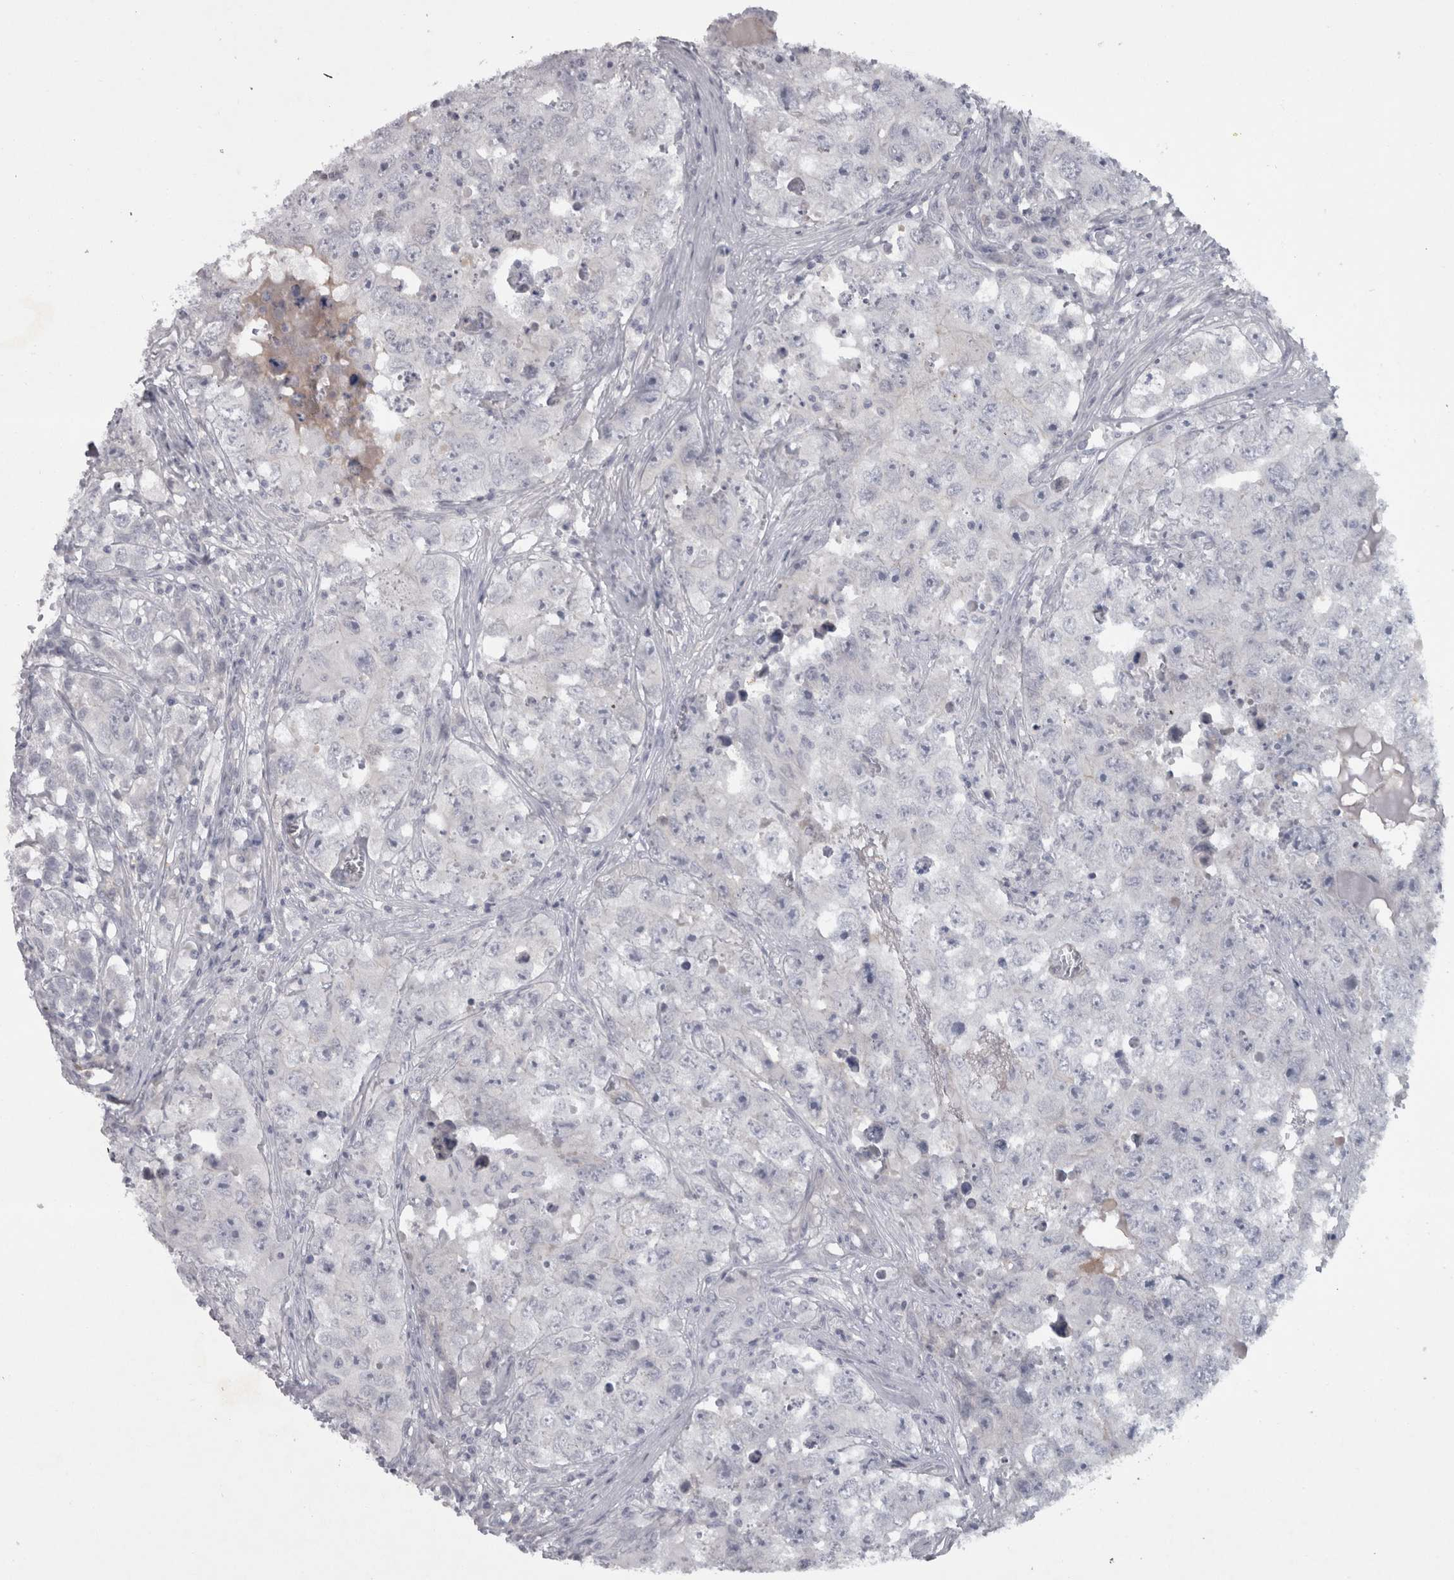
{"staining": {"intensity": "negative", "quantity": "none", "location": "none"}, "tissue": "testis cancer", "cell_type": "Tumor cells", "image_type": "cancer", "snomed": [{"axis": "morphology", "description": "Seminoma, NOS"}, {"axis": "morphology", "description": "Carcinoma, Embryonal, NOS"}, {"axis": "topography", "description": "Testis"}], "caption": "Immunohistochemistry (IHC) micrograph of seminoma (testis) stained for a protein (brown), which demonstrates no staining in tumor cells.", "gene": "PPP1R12B", "patient": {"sex": "male", "age": 43}}